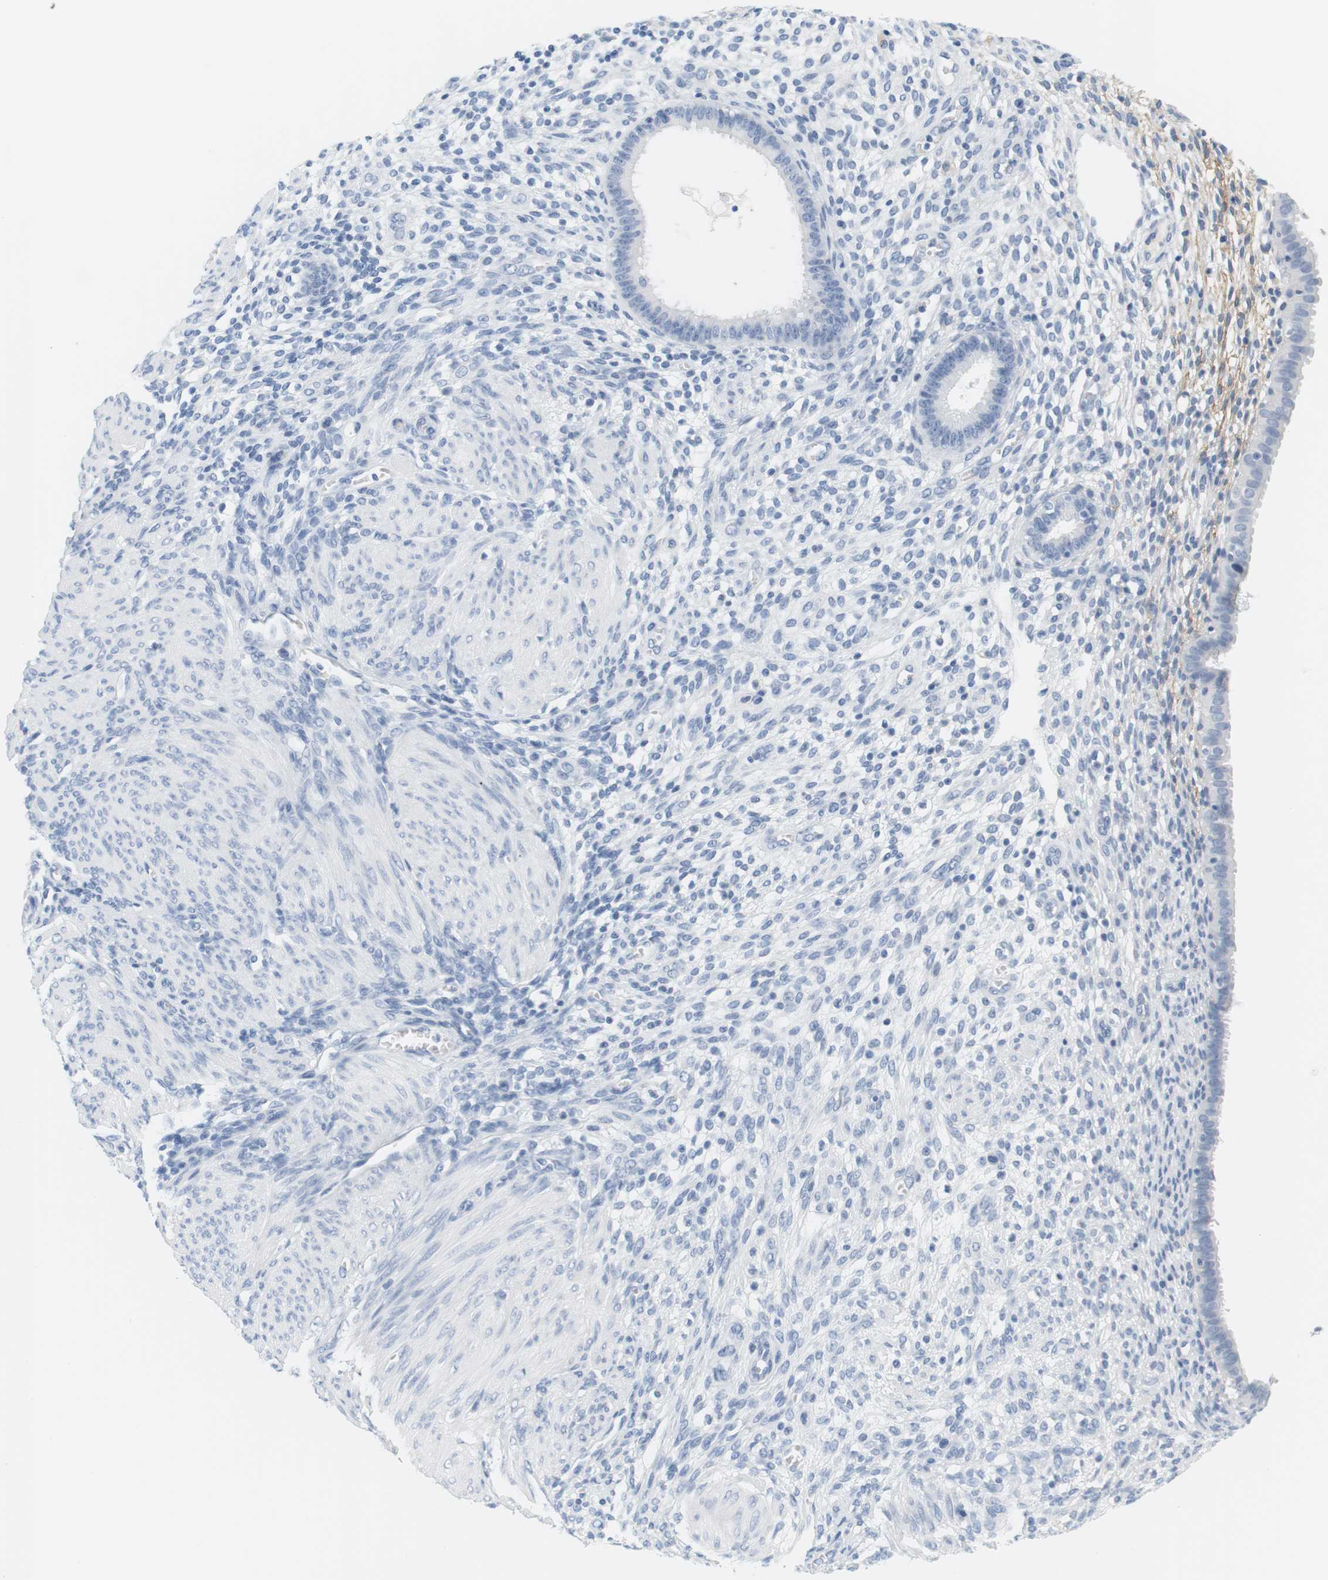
{"staining": {"intensity": "weak", "quantity": "<25%", "location": "cytoplasmic/membranous"}, "tissue": "endometrium", "cell_type": "Cells in endometrial stroma", "image_type": "normal", "snomed": [{"axis": "morphology", "description": "Normal tissue, NOS"}, {"axis": "topography", "description": "Endometrium"}], "caption": "Cells in endometrial stroma are negative for brown protein staining in unremarkable endometrium. (IHC, brightfield microscopy, high magnification).", "gene": "OPRM1", "patient": {"sex": "female", "age": 72}}